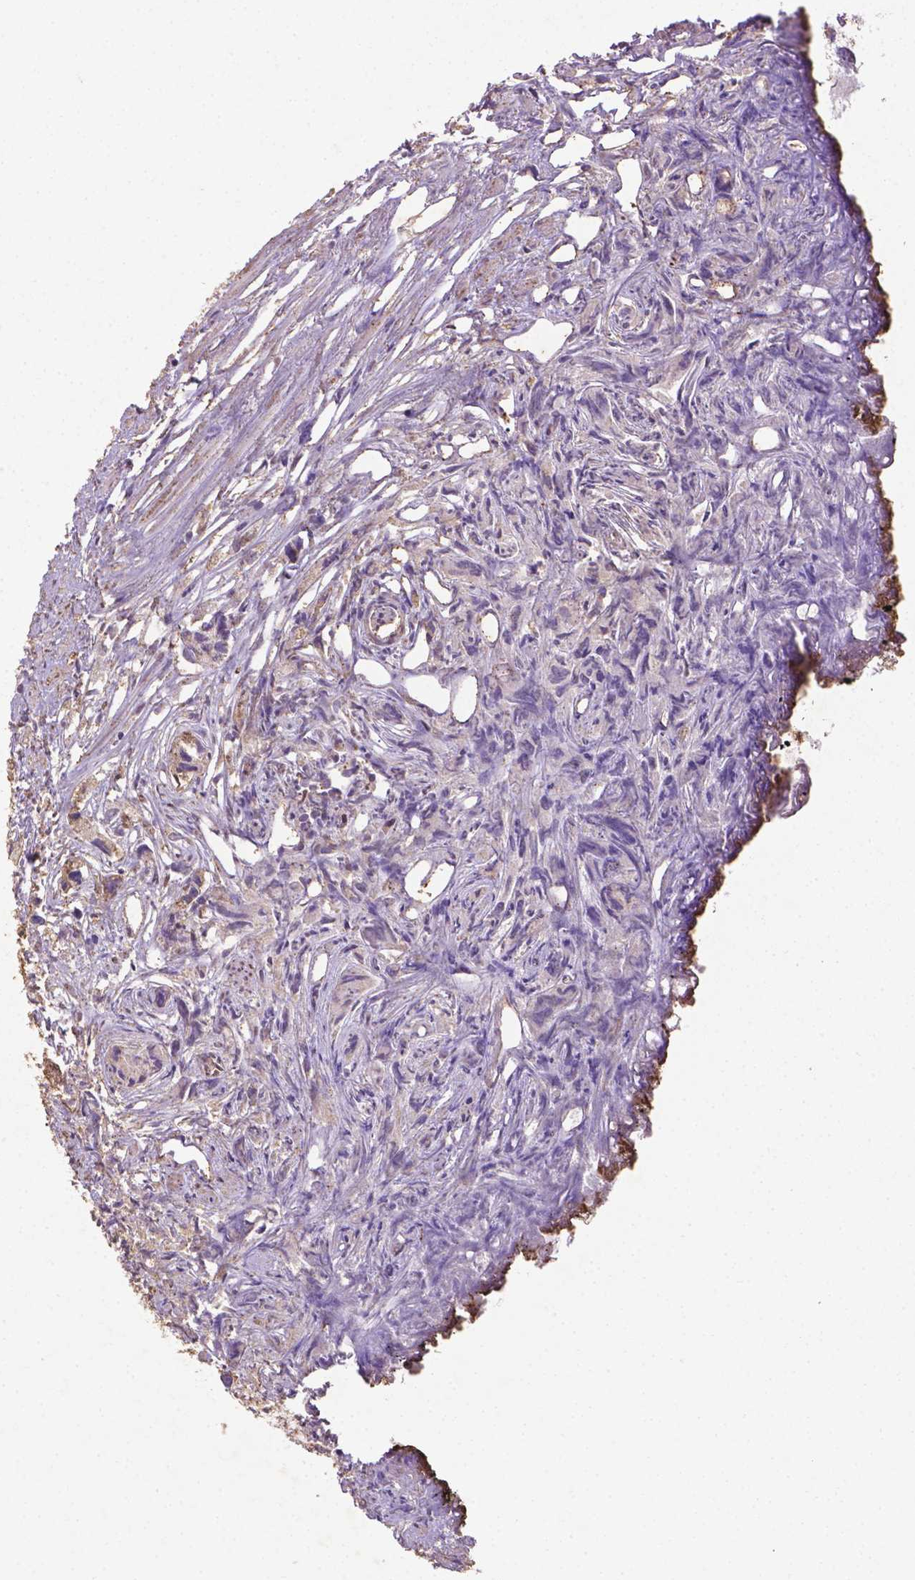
{"staining": {"intensity": "moderate", "quantity": "<25%", "location": "nuclear"}, "tissue": "prostate cancer", "cell_type": "Tumor cells", "image_type": "cancer", "snomed": [{"axis": "morphology", "description": "Adenocarcinoma, High grade"}, {"axis": "topography", "description": "Prostate"}], "caption": "Immunohistochemistry of prostate cancer (high-grade adenocarcinoma) exhibits low levels of moderate nuclear positivity in about <25% of tumor cells. (IHC, brightfield microscopy, high magnification).", "gene": "CDKN1A", "patient": {"sex": "male", "age": 68}}